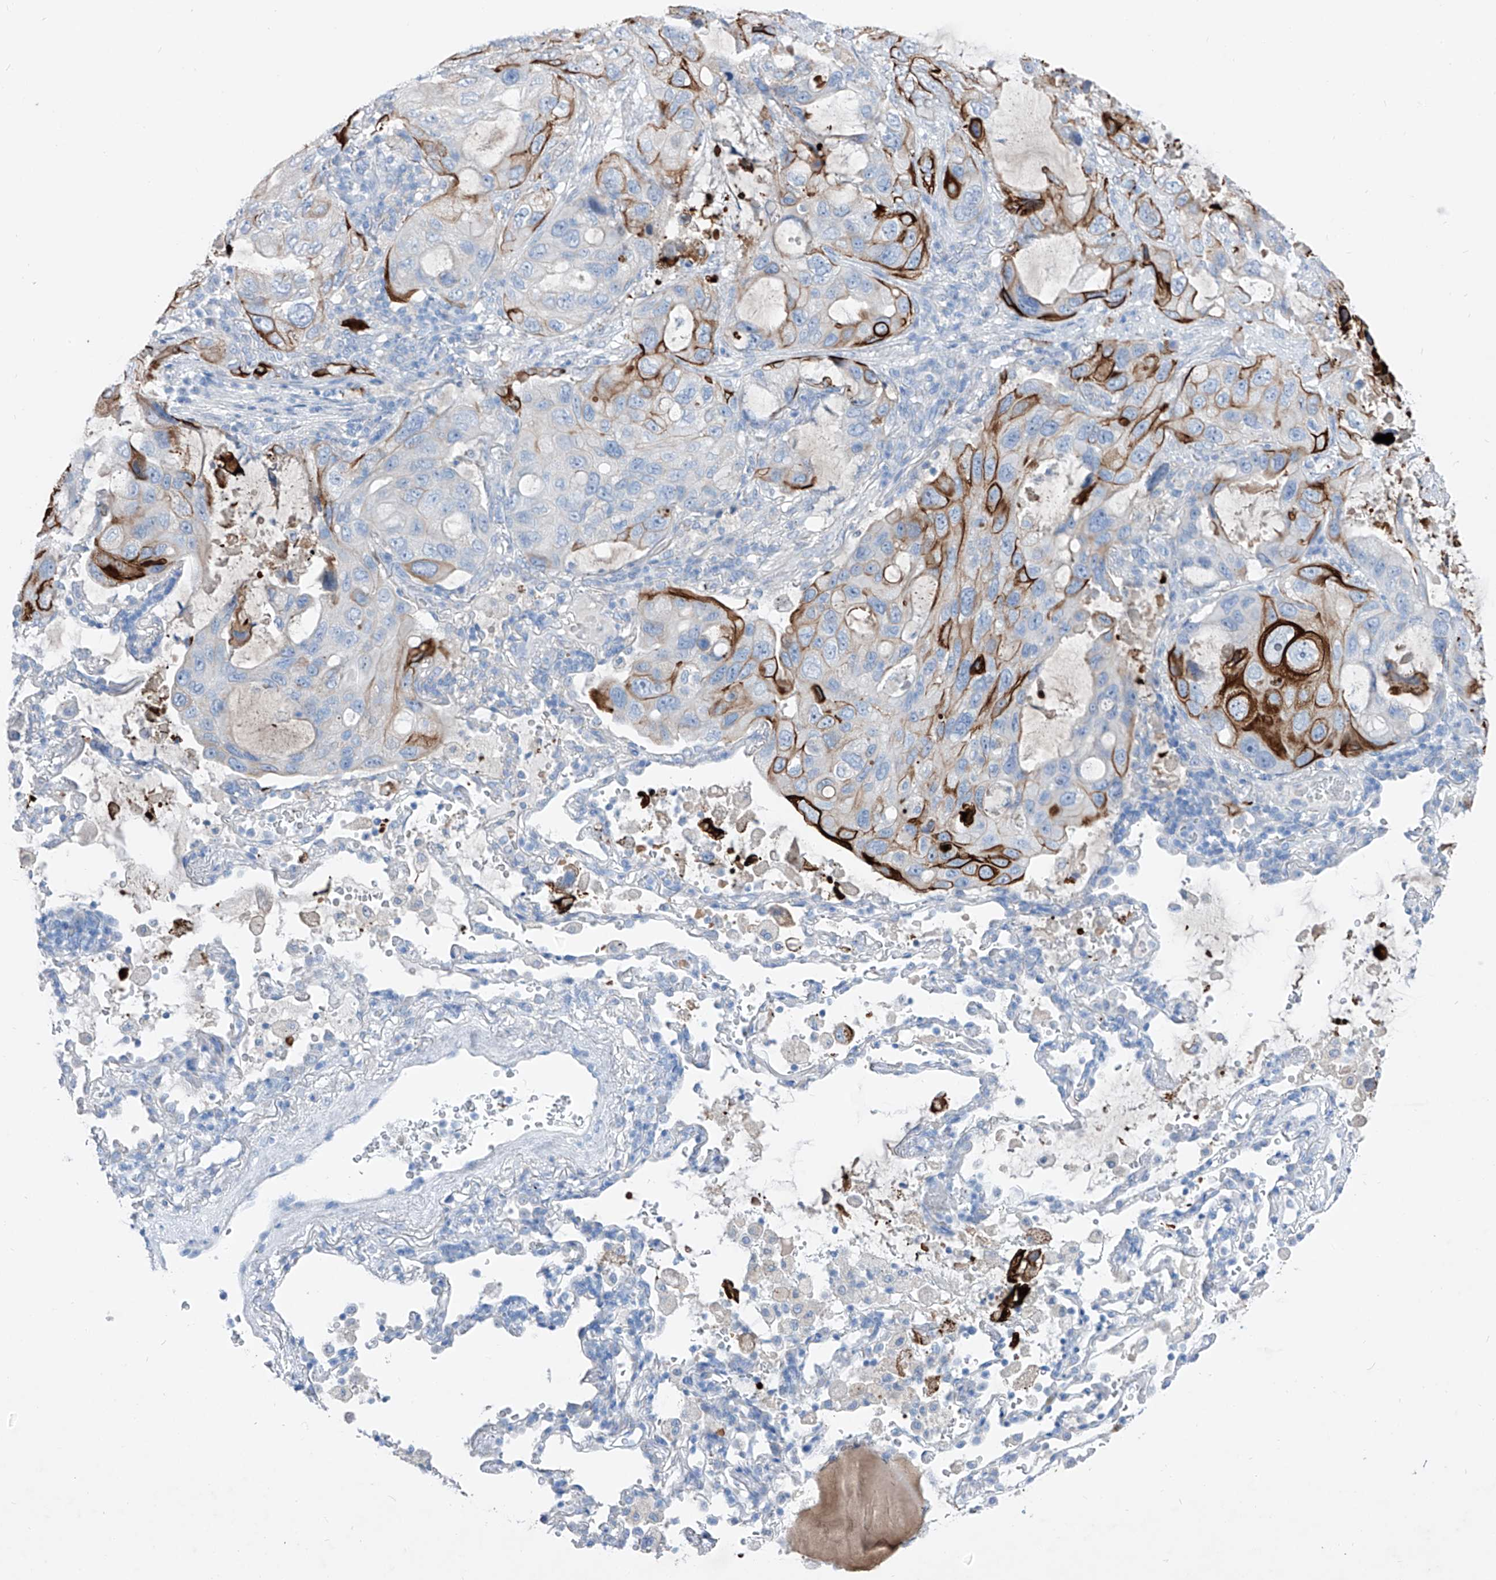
{"staining": {"intensity": "strong", "quantity": "25%-75%", "location": "cytoplasmic/membranous"}, "tissue": "lung cancer", "cell_type": "Tumor cells", "image_type": "cancer", "snomed": [{"axis": "morphology", "description": "Squamous cell carcinoma, NOS"}, {"axis": "topography", "description": "Lung"}], "caption": "High-magnification brightfield microscopy of lung cancer (squamous cell carcinoma) stained with DAB (brown) and counterstained with hematoxylin (blue). tumor cells exhibit strong cytoplasmic/membranous positivity is present in approximately25%-75% of cells.", "gene": "FRS3", "patient": {"sex": "female", "age": 73}}